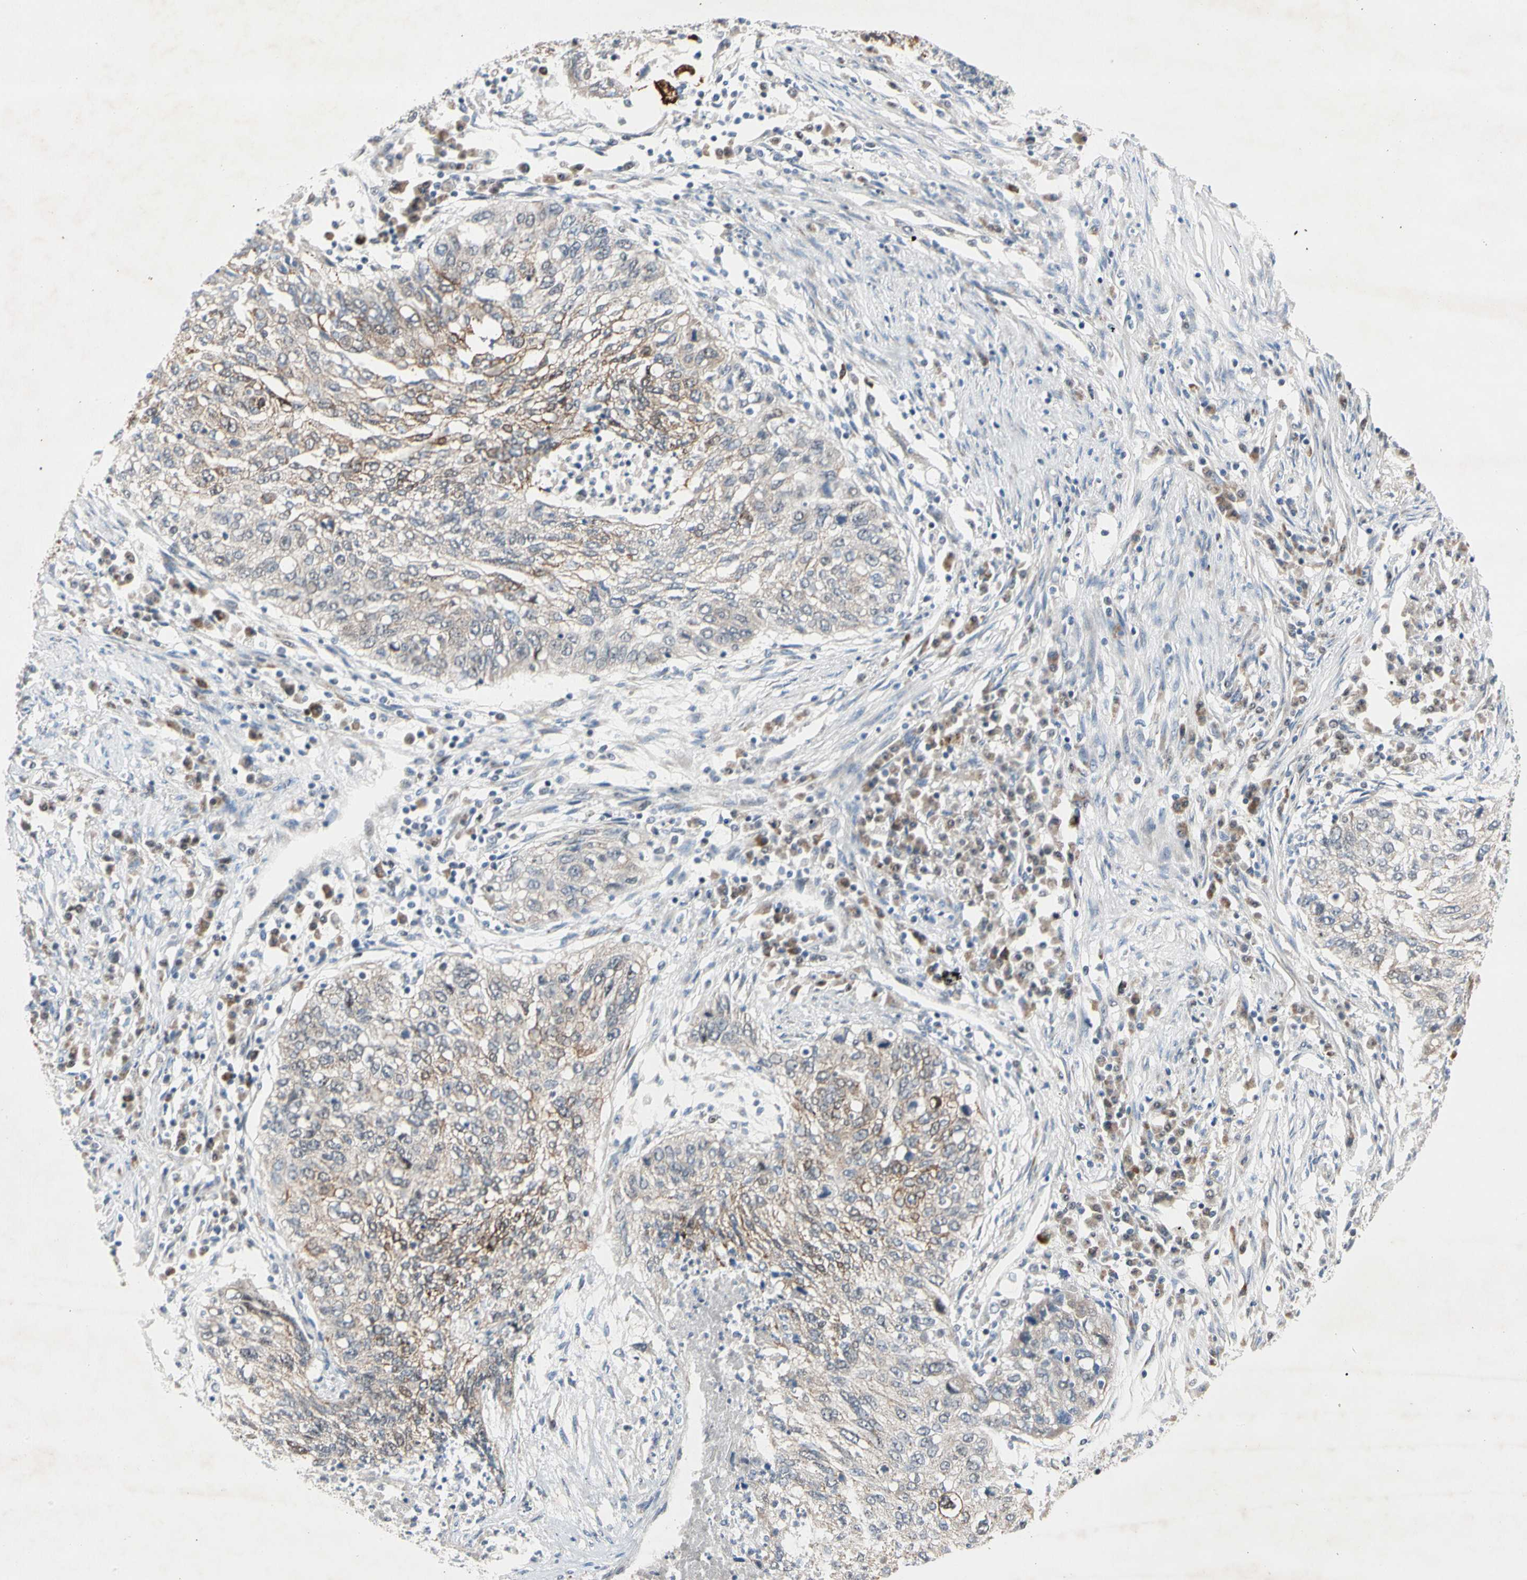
{"staining": {"intensity": "moderate", "quantity": ">75%", "location": "cytoplasmic/membranous"}, "tissue": "lung cancer", "cell_type": "Tumor cells", "image_type": "cancer", "snomed": [{"axis": "morphology", "description": "Squamous cell carcinoma, NOS"}, {"axis": "topography", "description": "Lung"}], "caption": "Protein analysis of lung cancer tissue displays moderate cytoplasmic/membranous expression in about >75% of tumor cells.", "gene": "MARK1", "patient": {"sex": "female", "age": 63}}